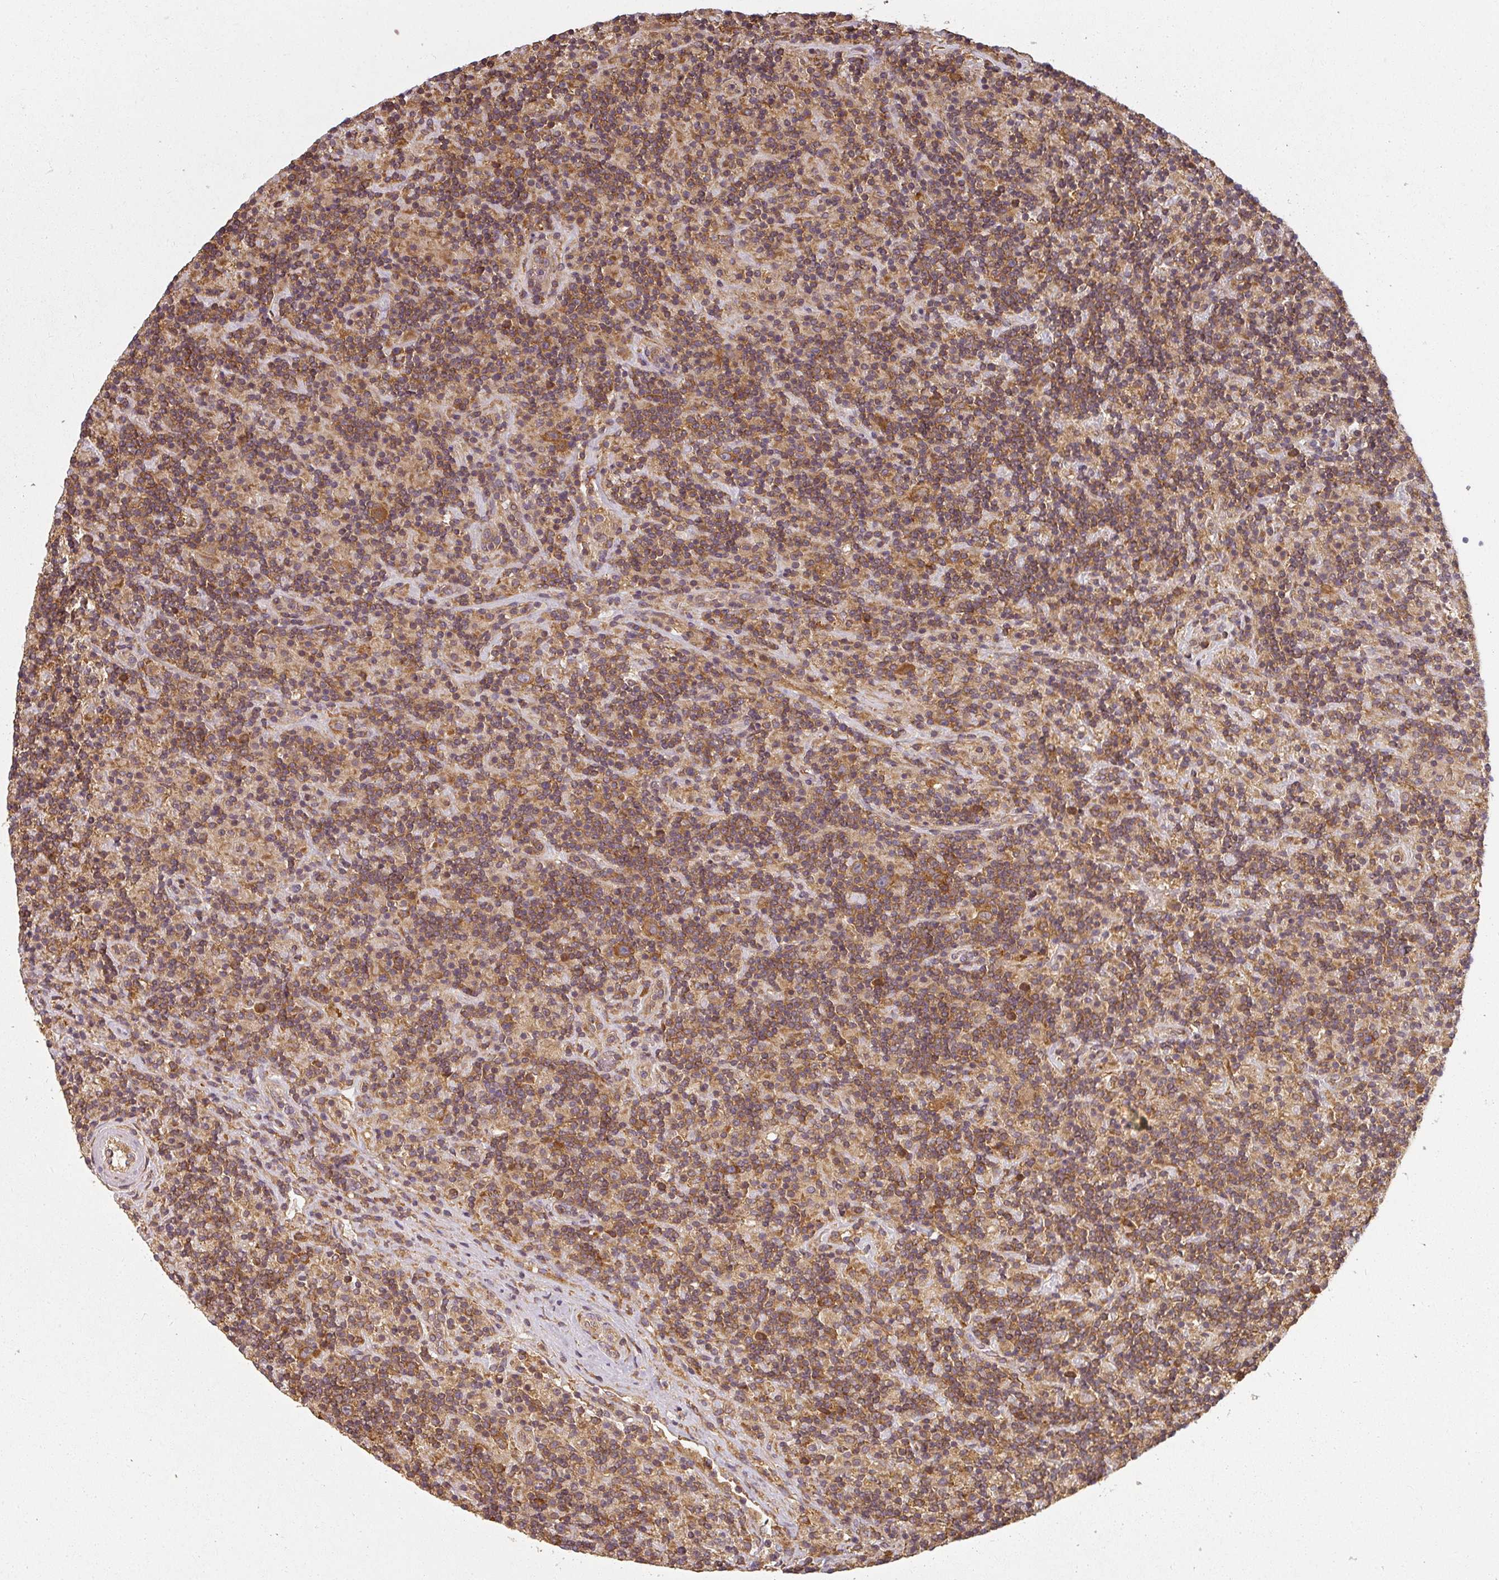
{"staining": {"intensity": "strong", "quantity": ">75%", "location": "cytoplasmic/membranous"}, "tissue": "lymphoma", "cell_type": "Tumor cells", "image_type": "cancer", "snomed": [{"axis": "morphology", "description": "Hodgkin's disease, NOS"}, {"axis": "topography", "description": "Lymph node"}], "caption": "DAB (3,3'-diaminobenzidine) immunohistochemical staining of human Hodgkin's disease reveals strong cytoplasmic/membranous protein positivity in about >75% of tumor cells. (DAB IHC, brown staining for protein, blue staining for nuclei).", "gene": "RPL24", "patient": {"sex": "male", "age": 70}}